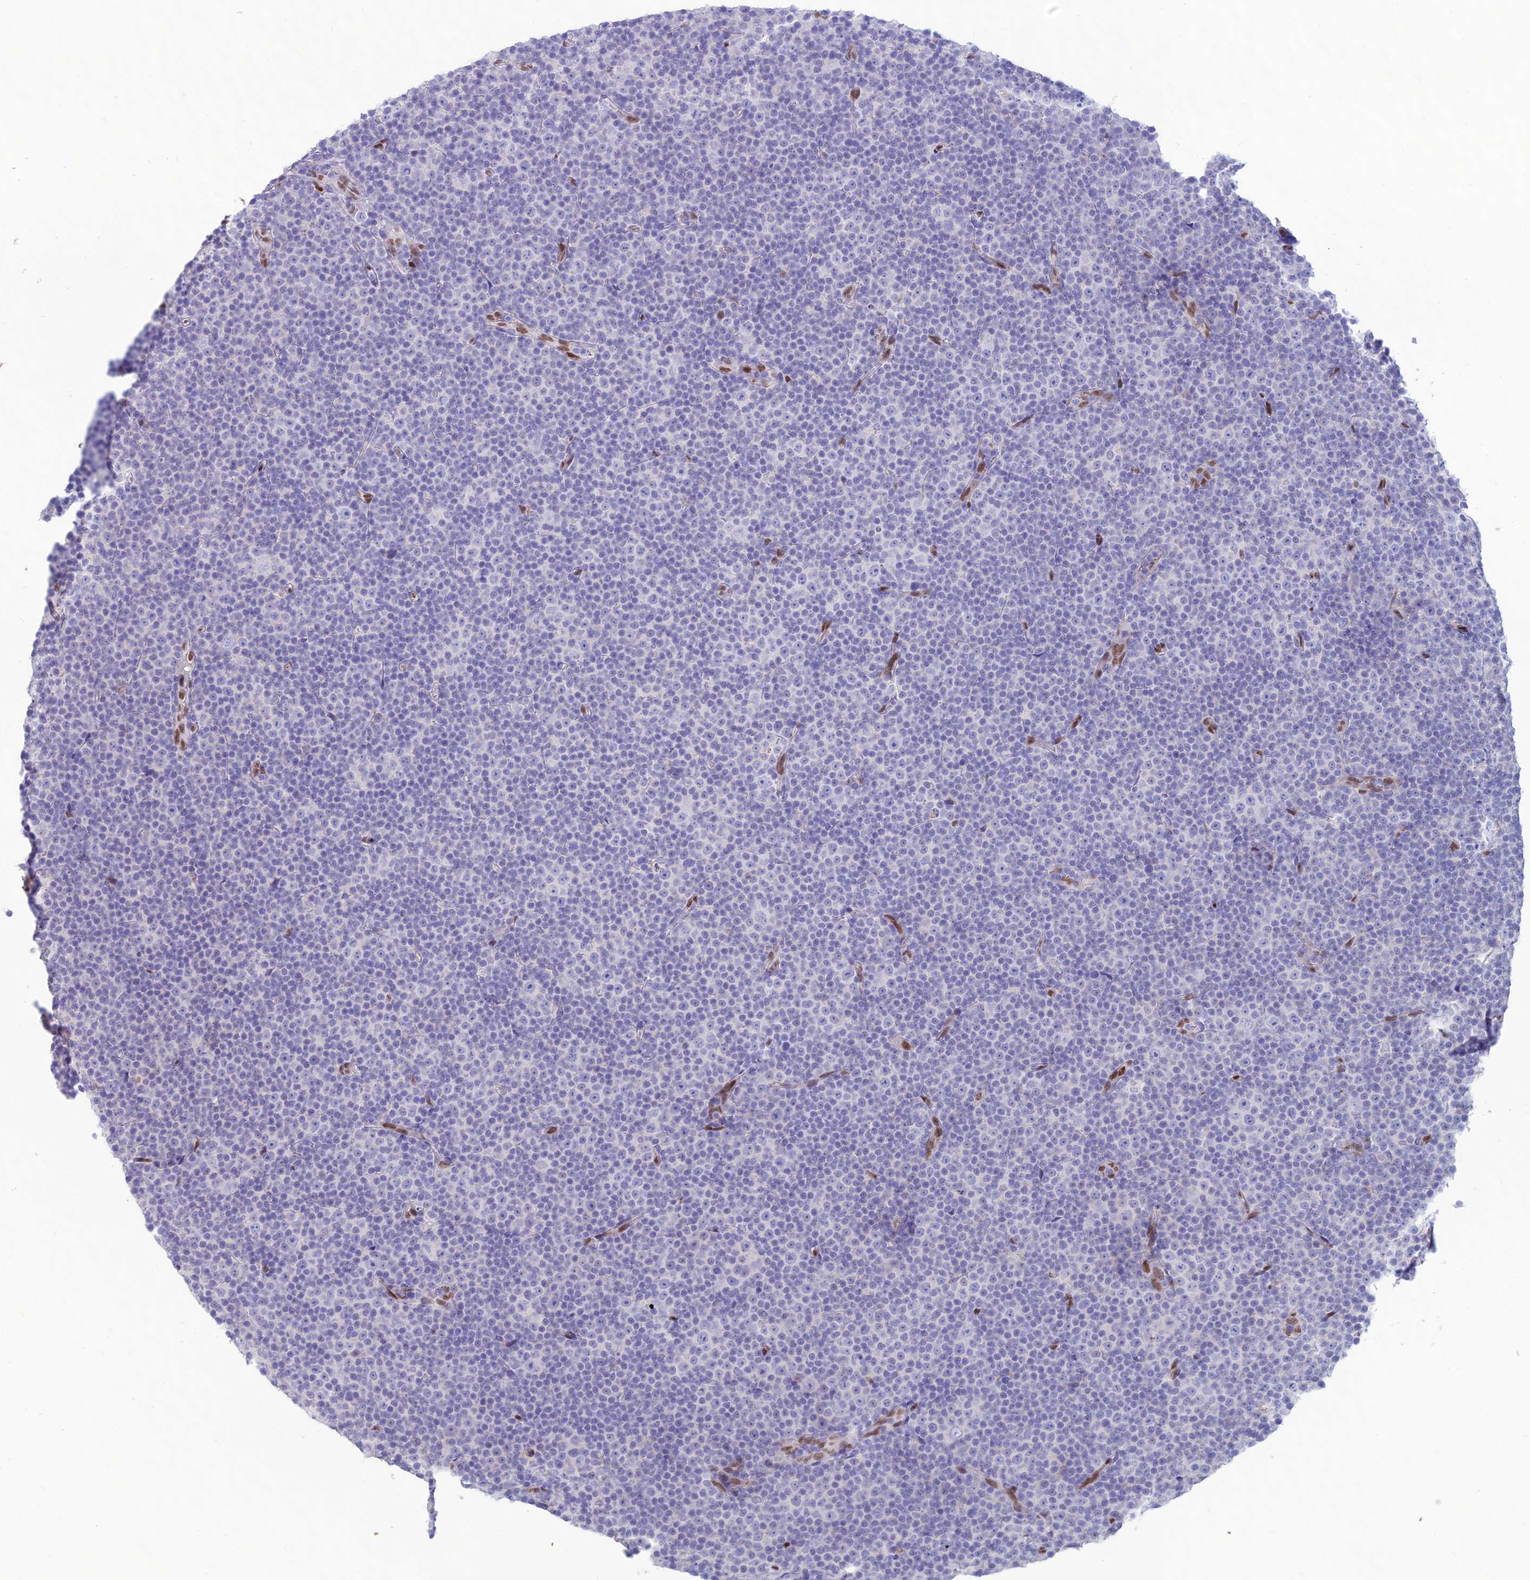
{"staining": {"intensity": "negative", "quantity": "none", "location": "none"}, "tissue": "lymphoma", "cell_type": "Tumor cells", "image_type": "cancer", "snomed": [{"axis": "morphology", "description": "Malignant lymphoma, non-Hodgkin's type, Low grade"}, {"axis": "topography", "description": "Lymph node"}], "caption": "Immunohistochemistry (IHC) photomicrograph of human lymphoma stained for a protein (brown), which displays no positivity in tumor cells. Nuclei are stained in blue.", "gene": "NOVA2", "patient": {"sex": "female", "age": 67}}